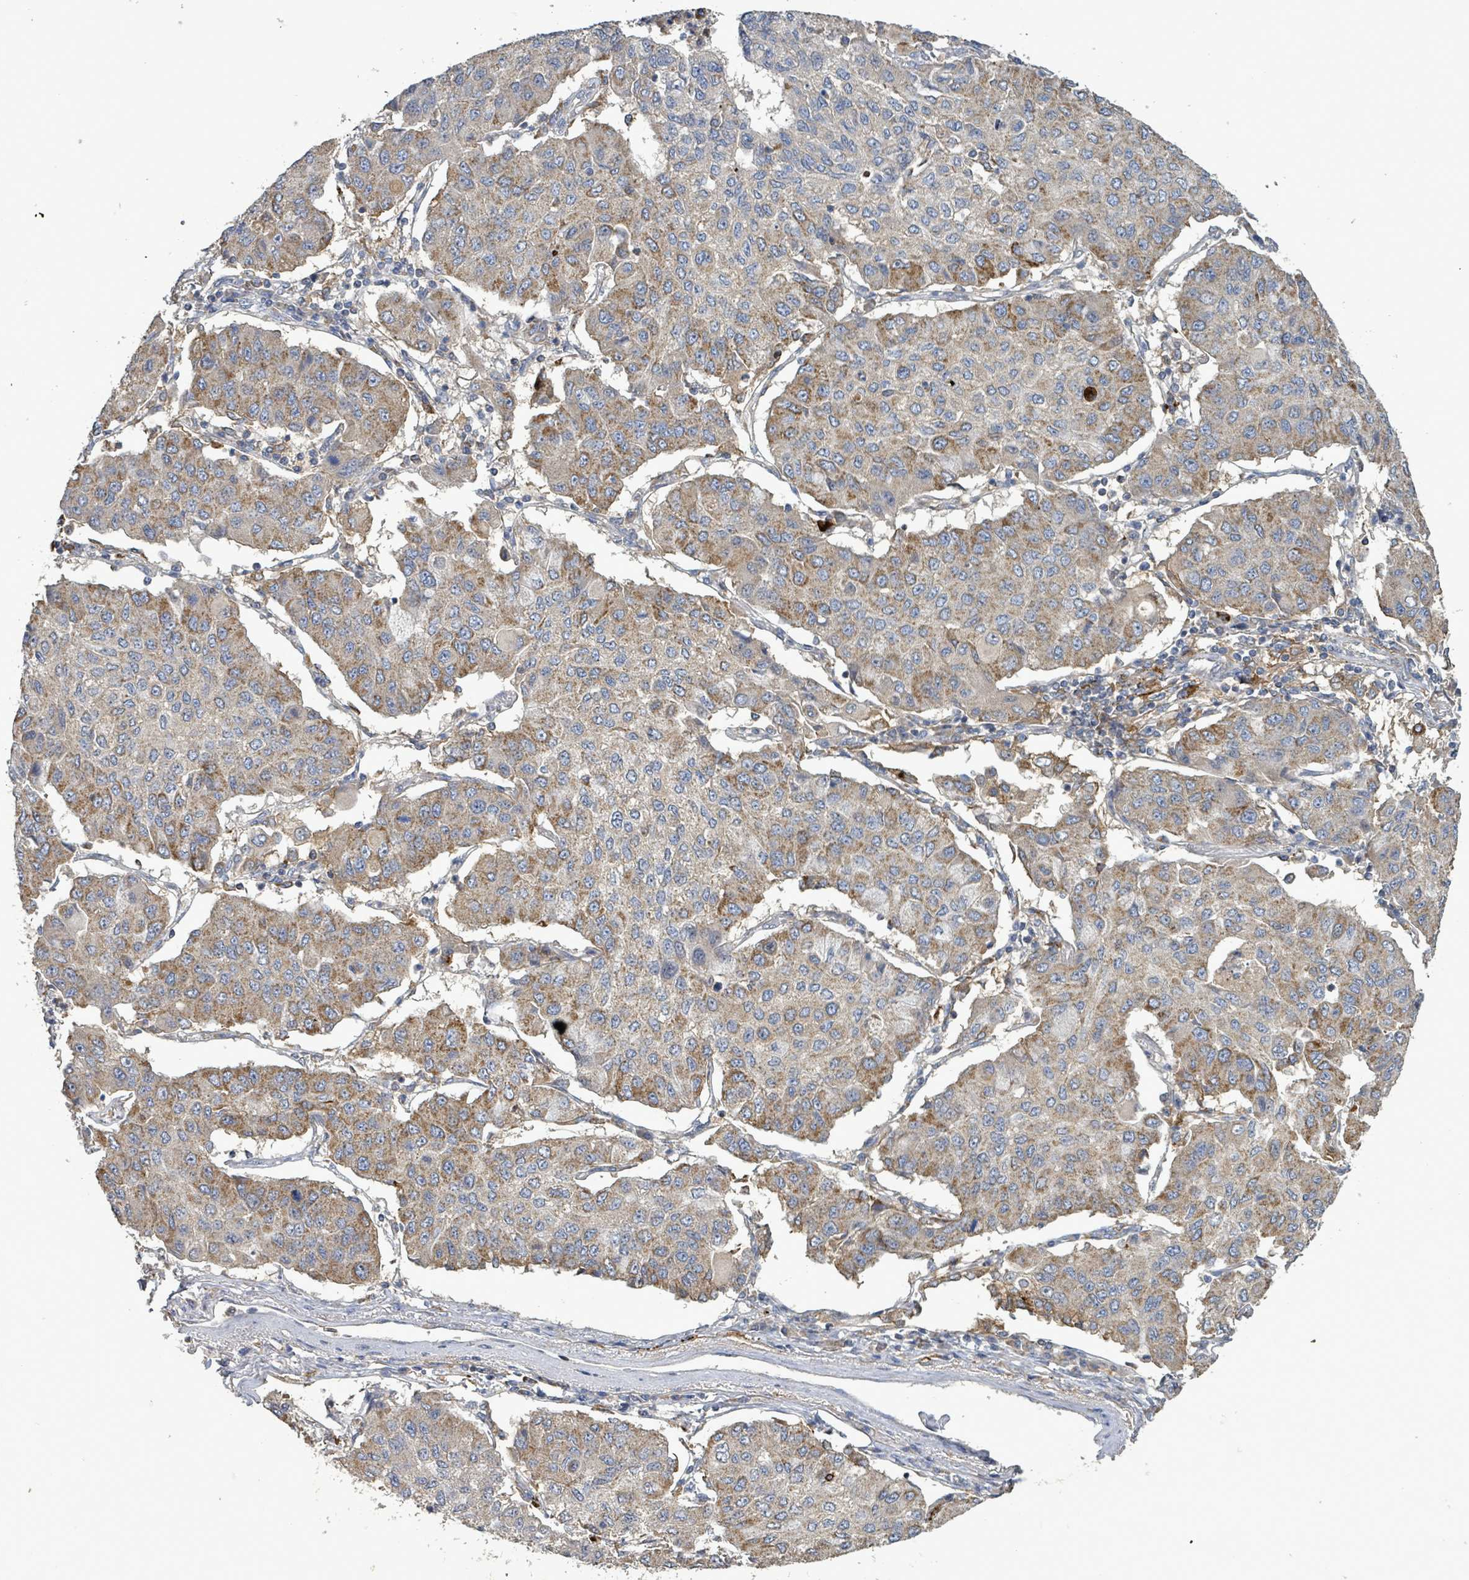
{"staining": {"intensity": "moderate", "quantity": "25%-75%", "location": "cytoplasmic/membranous"}, "tissue": "lung cancer", "cell_type": "Tumor cells", "image_type": "cancer", "snomed": [{"axis": "morphology", "description": "Squamous cell carcinoma, NOS"}, {"axis": "topography", "description": "Lung"}], "caption": "Lung cancer (squamous cell carcinoma) stained with a brown dye exhibits moderate cytoplasmic/membranous positive expression in approximately 25%-75% of tumor cells.", "gene": "PLAAT1", "patient": {"sex": "male", "age": 74}}